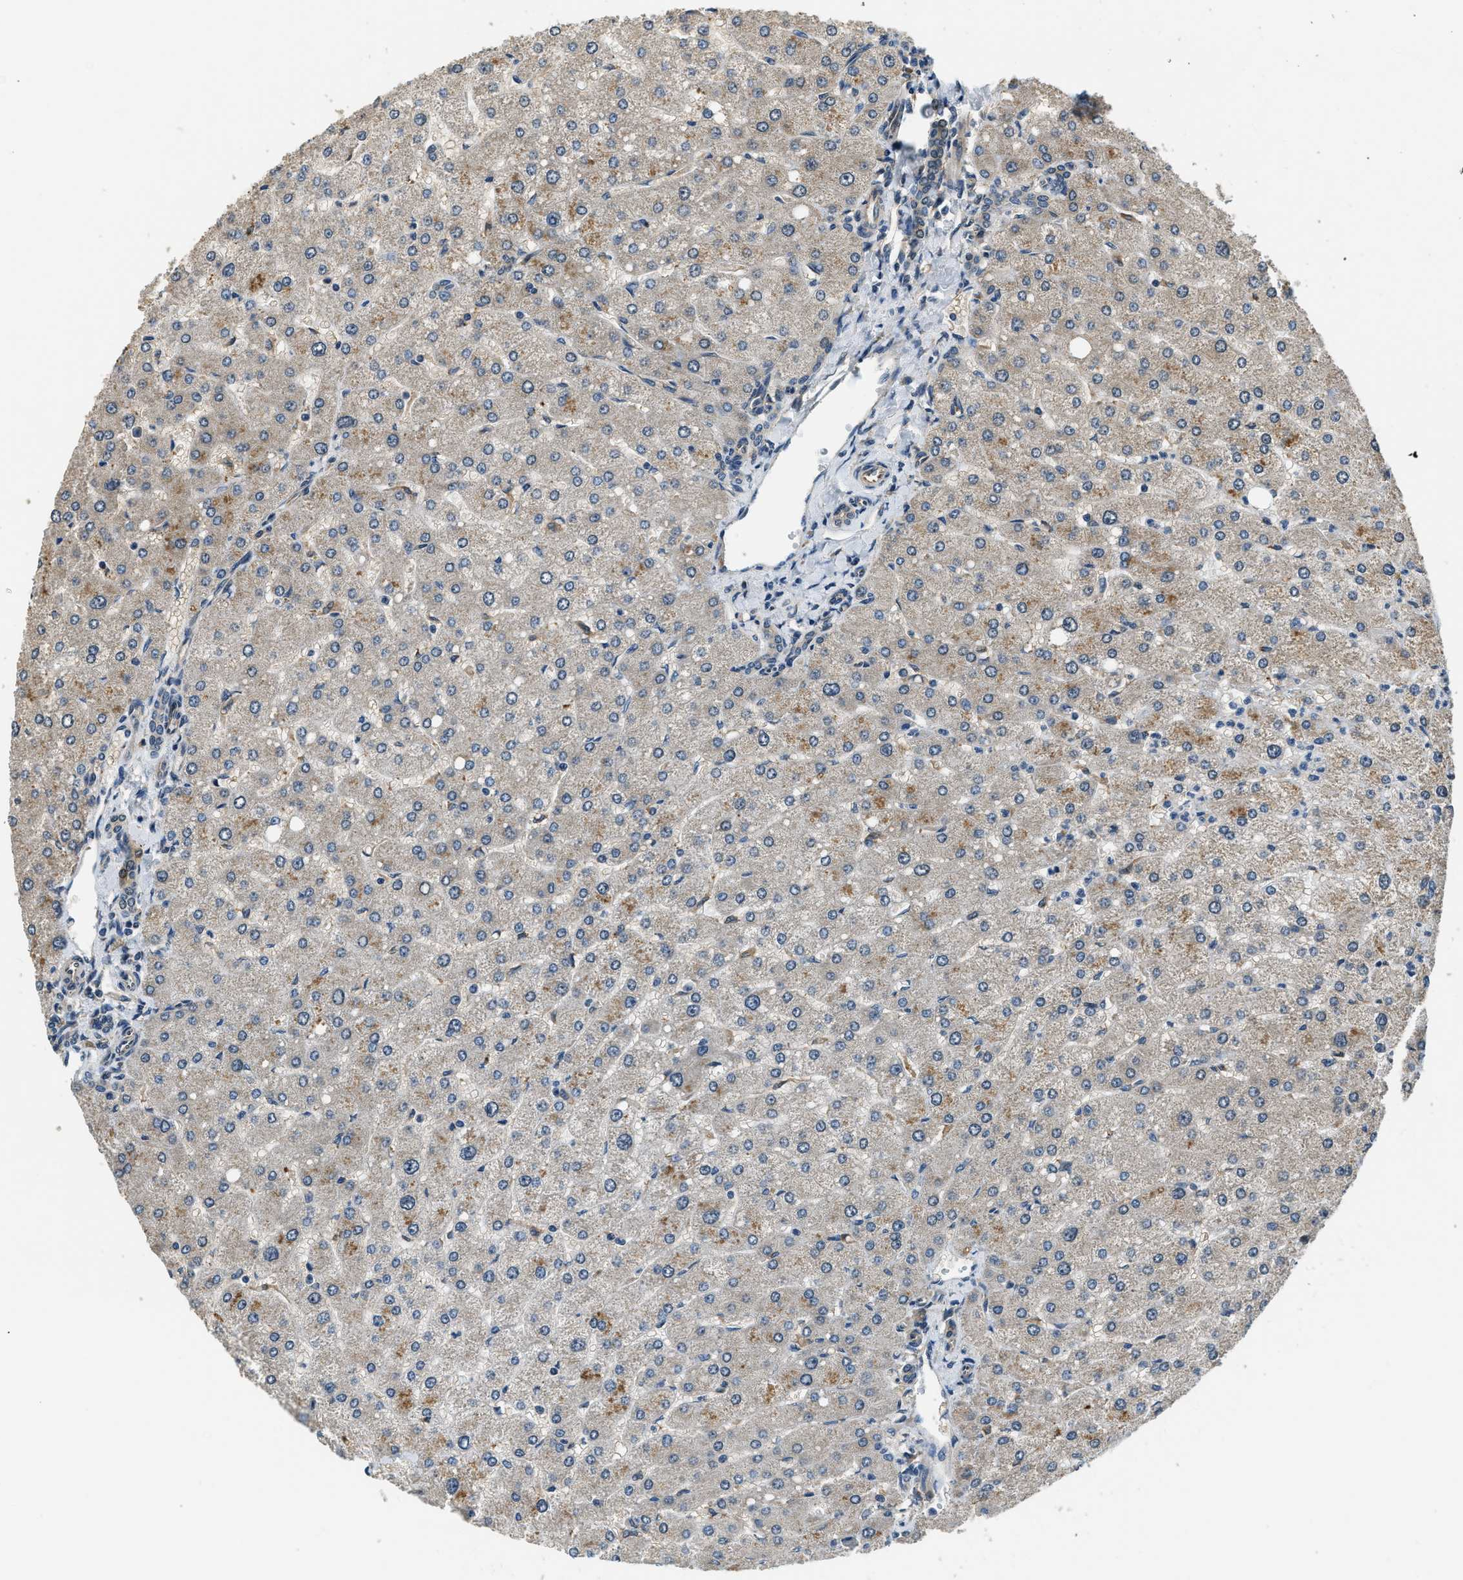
{"staining": {"intensity": "weak", "quantity": "25%-75%", "location": "cytoplasmic/membranous"}, "tissue": "liver", "cell_type": "Cholangiocytes", "image_type": "normal", "snomed": [{"axis": "morphology", "description": "Normal tissue, NOS"}, {"axis": "topography", "description": "Liver"}], "caption": "High-power microscopy captured an IHC histopathology image of benign liver, revealing weak cytoplasmic/membranous positivity in approximately 25%-75% of cholangiocytes. (DAB = brown stain, brightfield microscopy at high magnification).", "gene": "ALOX12", "patient": {"sex": "male", "age": 55}}